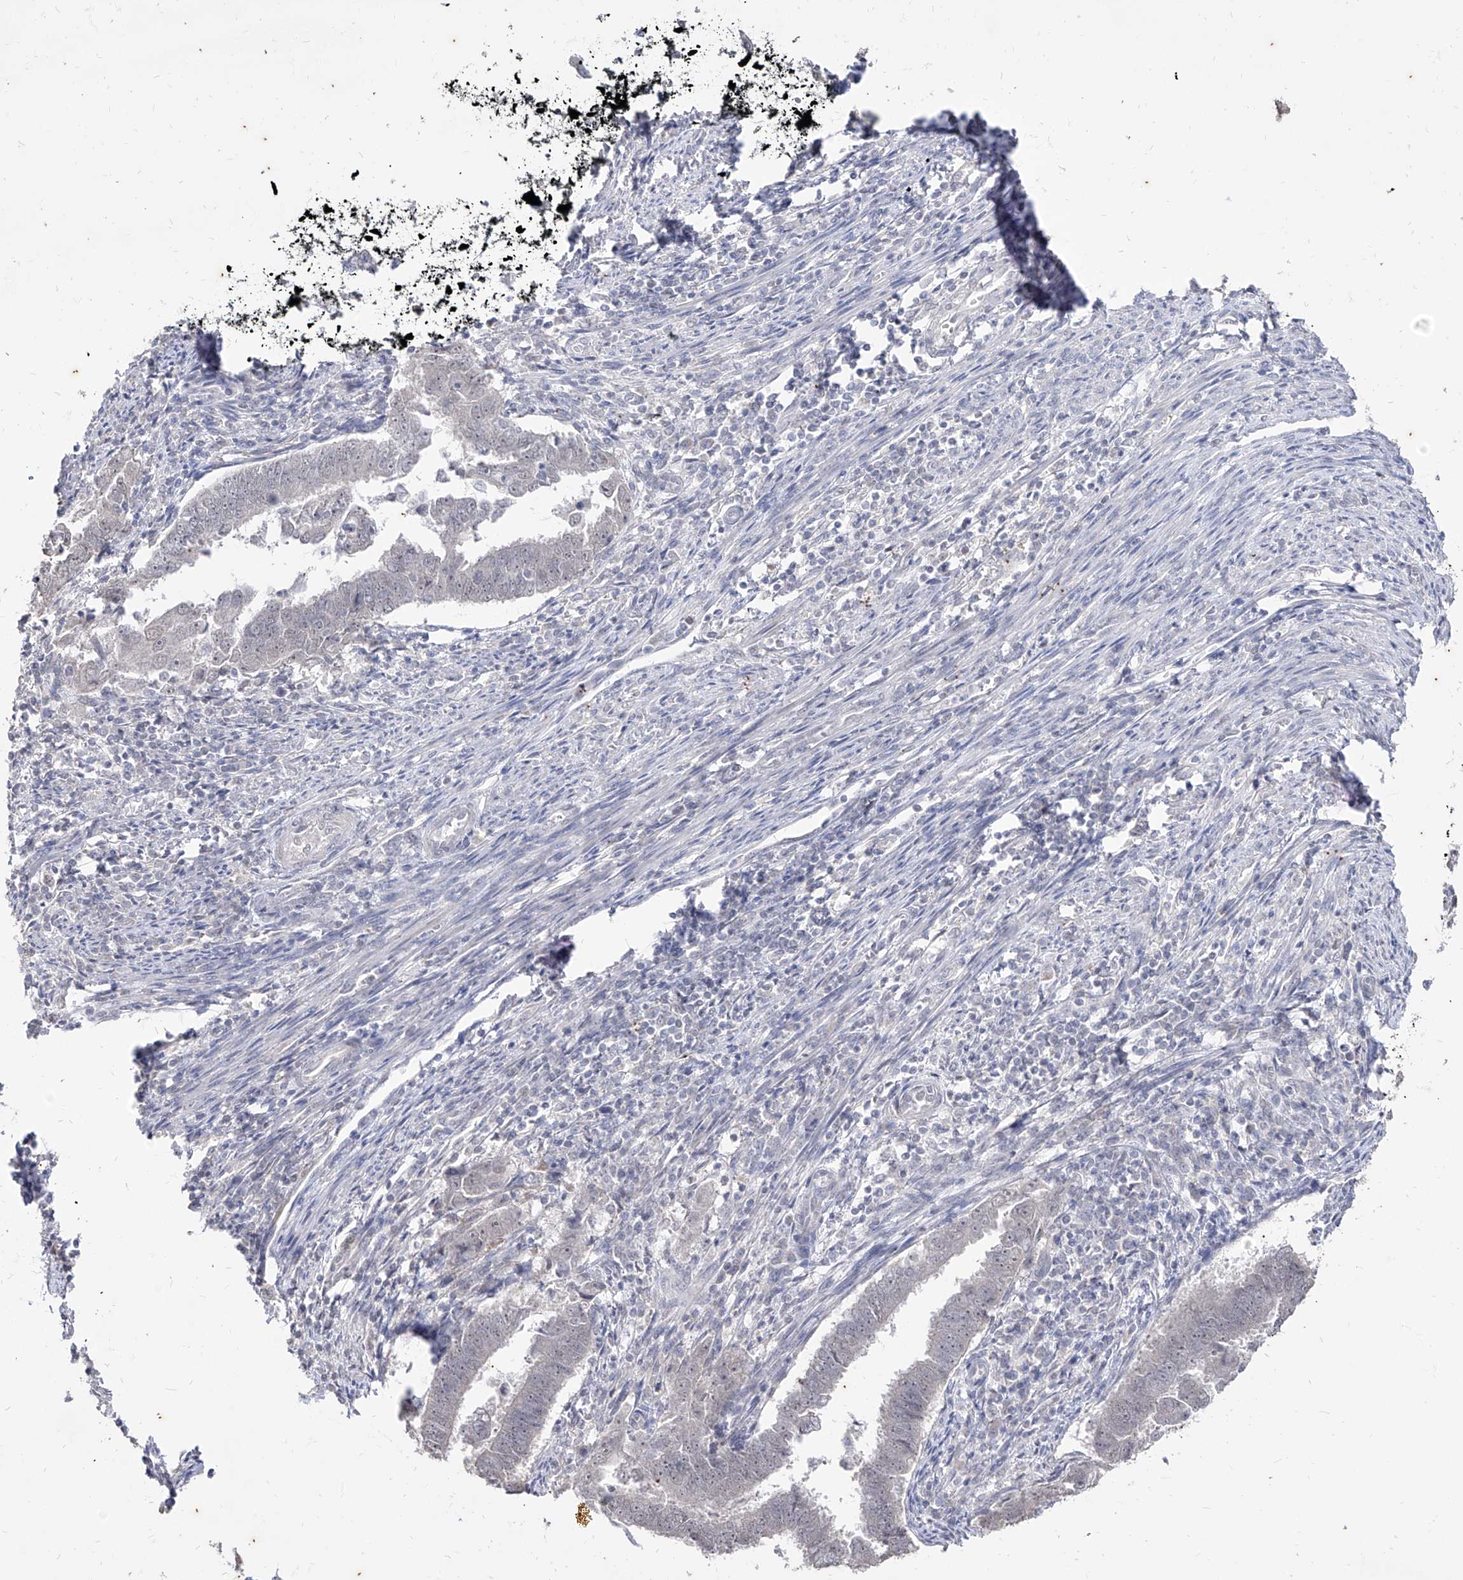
{"staining": {"intensity": "negative", "quantity": "none", "location": "none"}, "tissue": "endometrial cancer", "cell_type": "Tumor cells", "image_type": "cancer", "snomed": [{"axis": "morphology", "description": "Adenocarcinoma, NOS"}, {"axis": "topography", "description": "Endometrium"}], "caption": "Immunohistochemical staining of endometrial adenocarcinoma exhibits no significant staining in tumor cells.", "gene": "PHF20L1", "patient": {"sex": "female", "age": 75}}